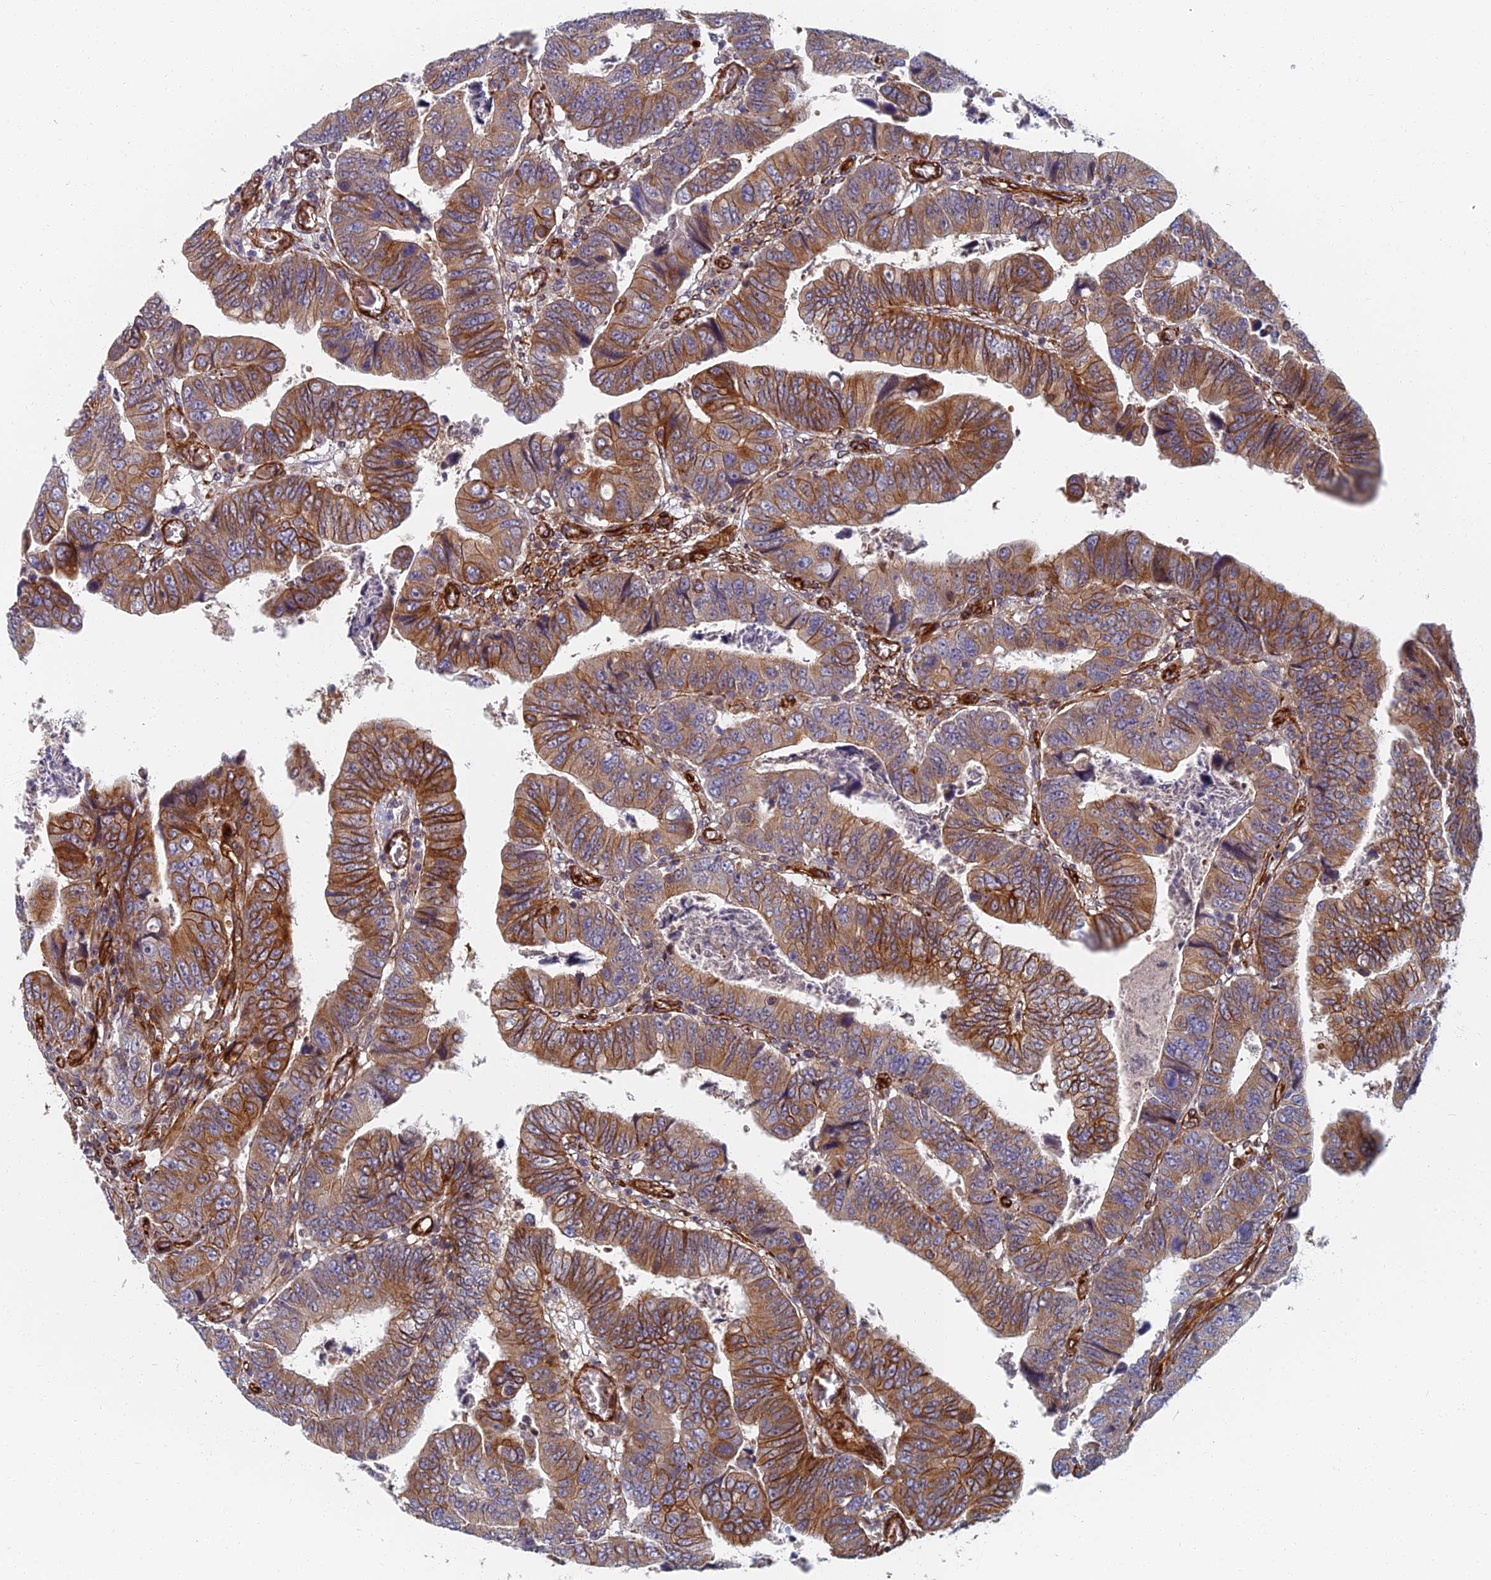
{"staining": {"intensity": "moderate", "quantity": "25%-75%", "location": "cytoplasmic/membranous"}, "tissue": "colorectal cancer", "cell_type": "Tumor cells", "image_type": "cancer", "snomed": [{"axis": "morphology", "description": "Normal tissue, NOS"}, {"axis": "morphology", "description": "Adenocarcinoma, NOS"}, {"axis": "topography", "description": "Rectum"}], "caption": "Moderate cytoplasmic/membranous protein staining is identified in approximately 25%-75% of tumor cells in colorectal adenocarcinoma. Nuclei are stained in blue.", "gene": "ABCB10", "patient": {"sex": "female", "age": 65}}